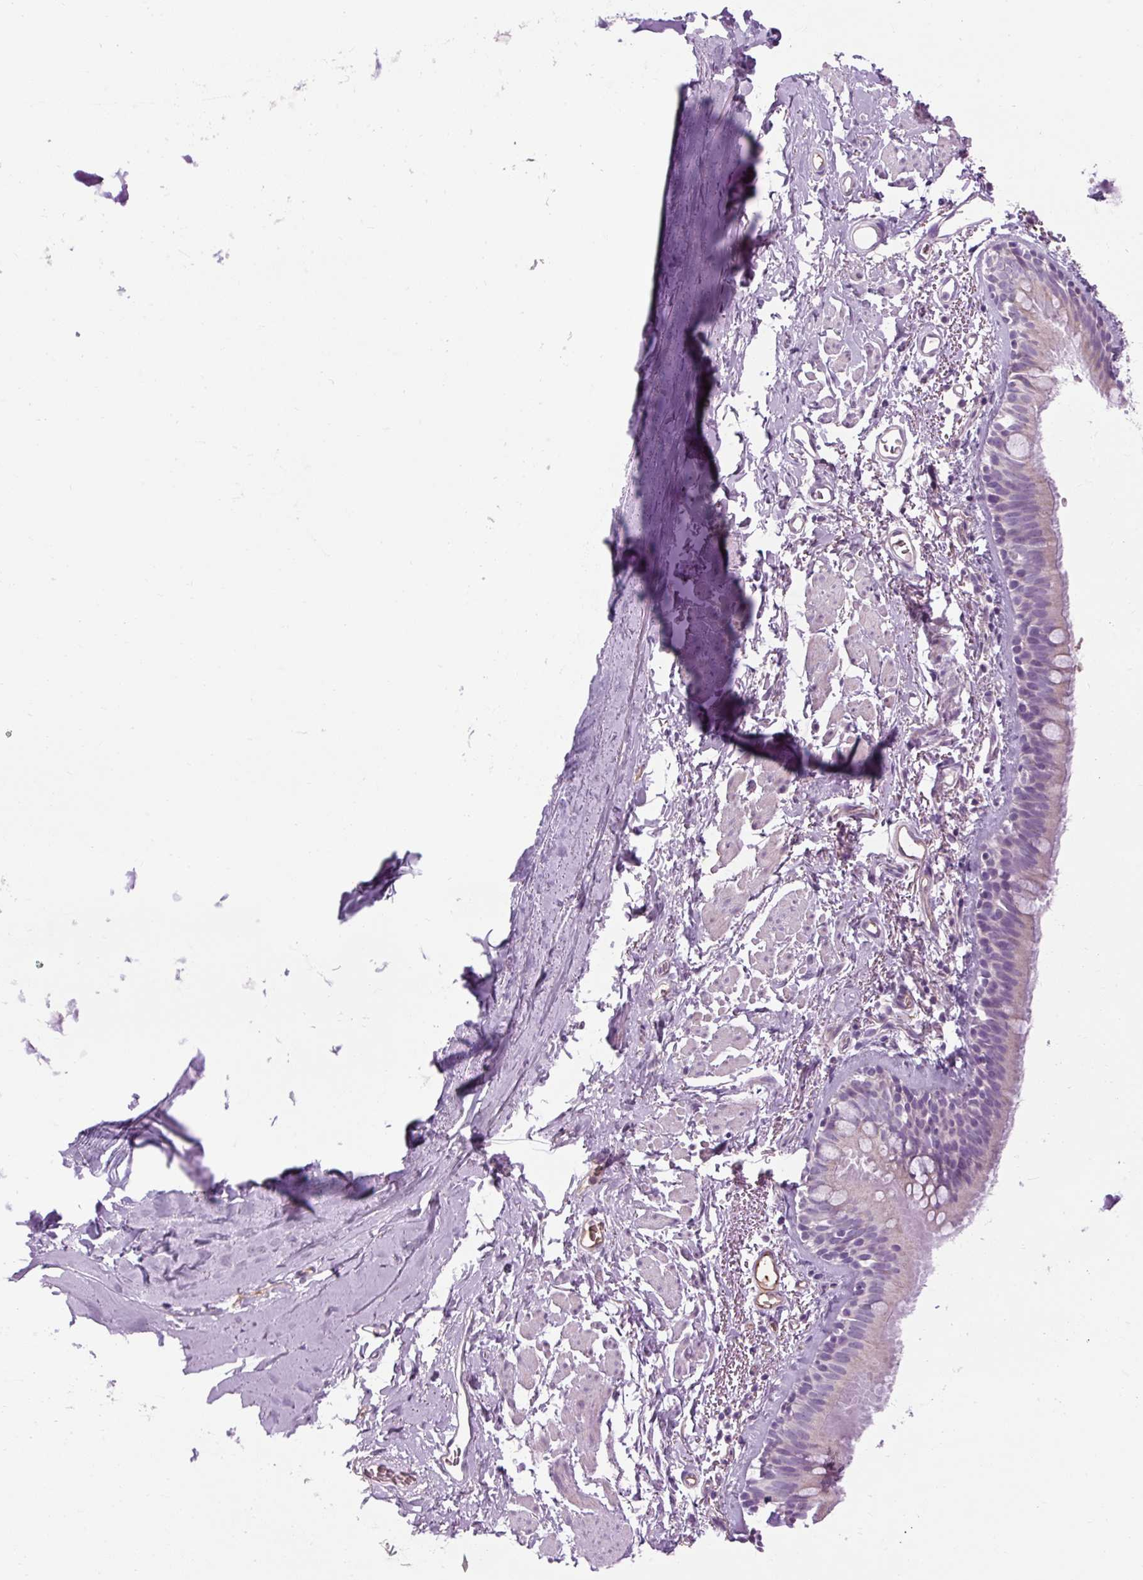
{"staining": {"intensity": "weak", "quantity": "<25%", "location": "cytoplasmic/membranous"}, "tissue": "bronchus", "cell_type": "Respiratory epithelial cells", "image_type": "normal", "snomed": [{"axis": "morphology", "description": "Normal tissue, NOS"}, {"axis": "topography", "description": "Bronchus"}], "caption": "The photomicrograph exhibits no staining of respiratory epithelial cells in benign bronchus. (DAB (3,3'-diaminobenzidine) immunohistochemistry, high magnification).", "gene": "ARRDC2", "patient": {"sex": "male", "age": 67}}